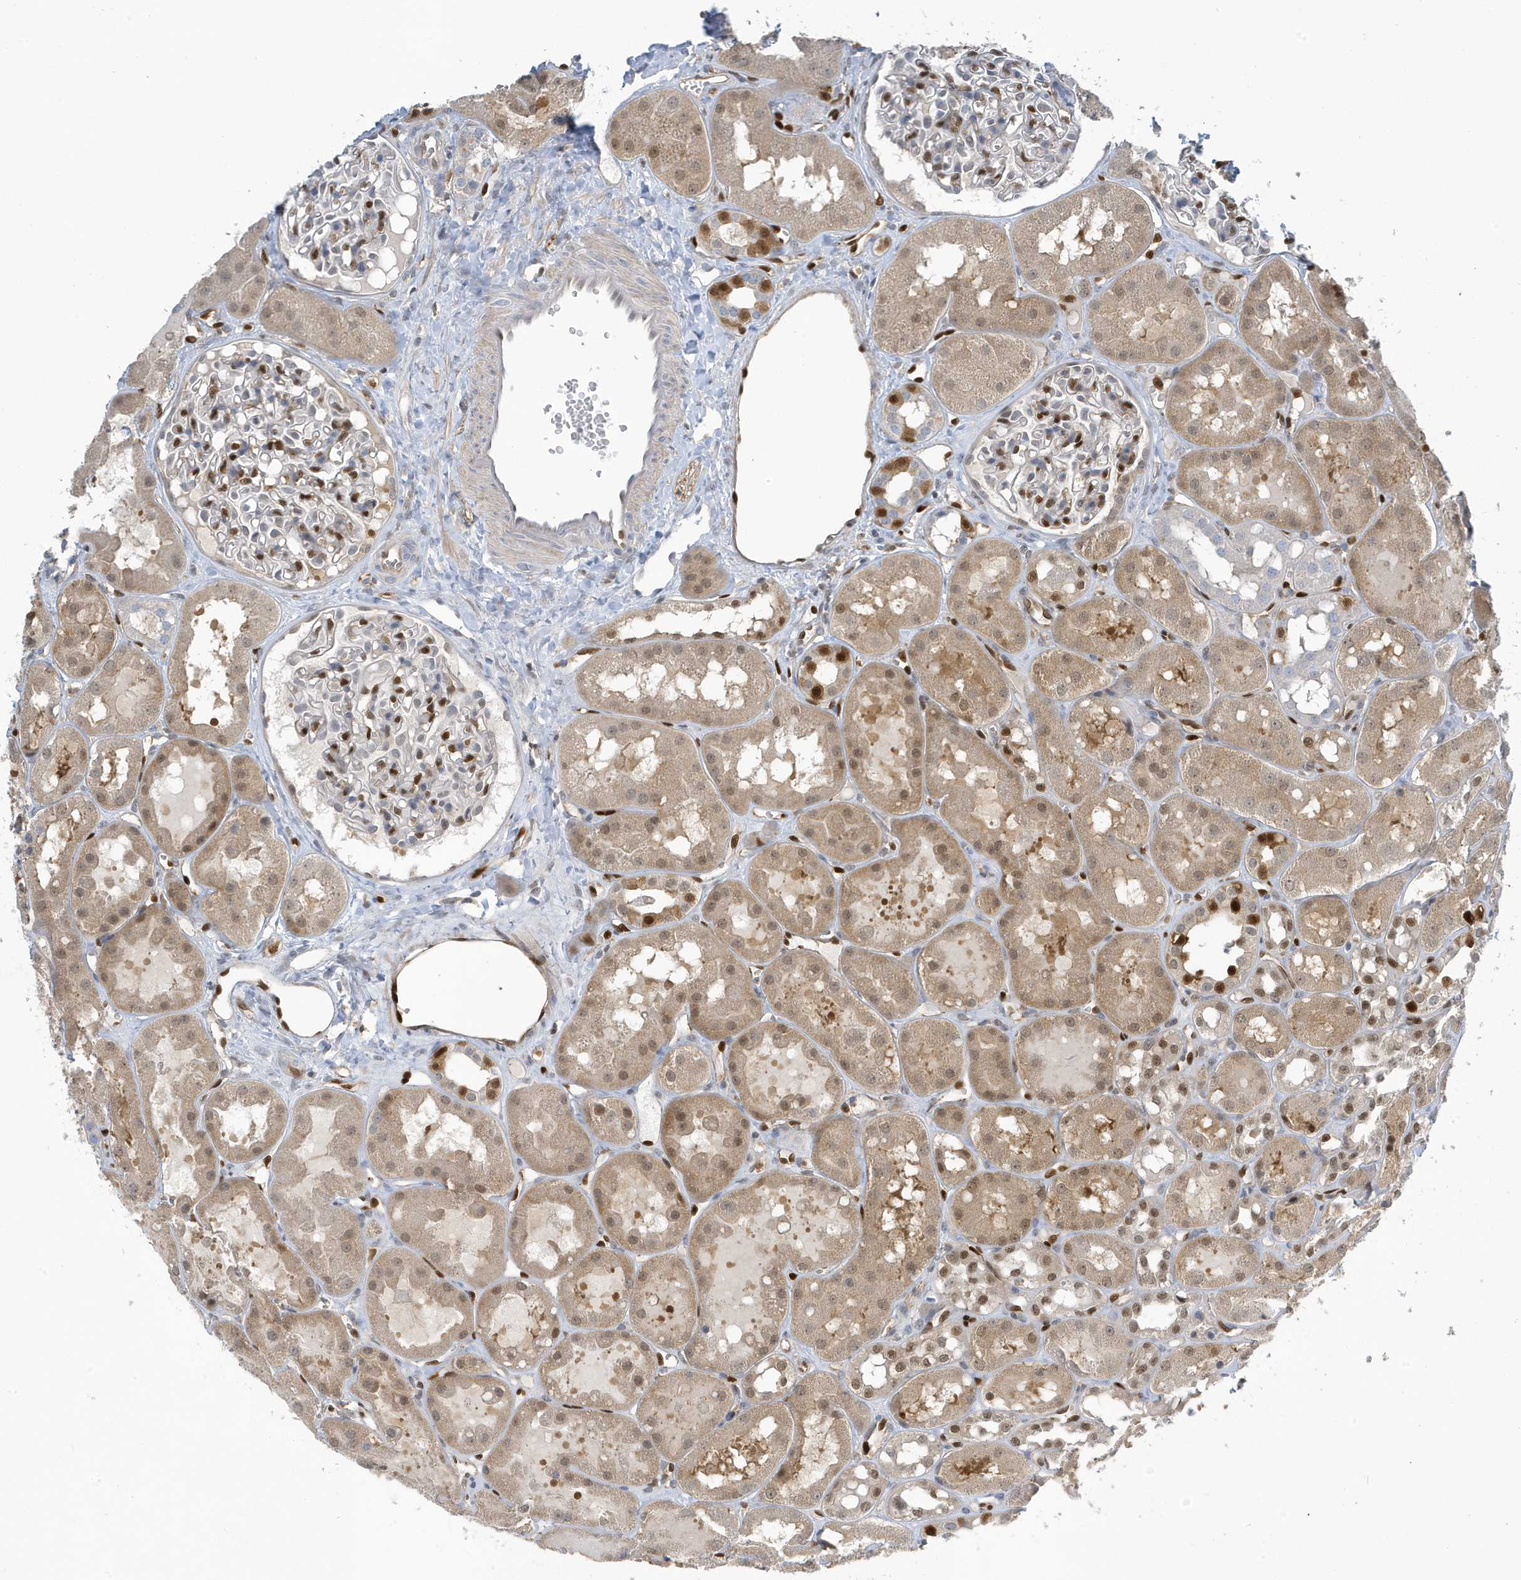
{"staining": {"intensity": "moderate", "quantity": "25%-75%", "location": "nuclear"}, "tissue": "kidney", "cell_type": "Cells in glomeruli", "image_type": "normal", "snomed": [{"axis": "morphology", "description": "Normal tissue, NOS"}, {"axis": "topography", "description": "Kidney"}], "caption": "Immunohistochemical staining of benign human kidney demonstrates 25%-75% levels of moderate nuclear protein staining in approximately 25%-75% of cells in glomeruli. The staining is performed using DAB (3,3'-diaminobenzidine) brown chromogen to label protein expression. The nuclei are counter-stained blue using hematoxylin.", "gene": "NCOA7", "patient": {"sex": "male", "age": 16}}